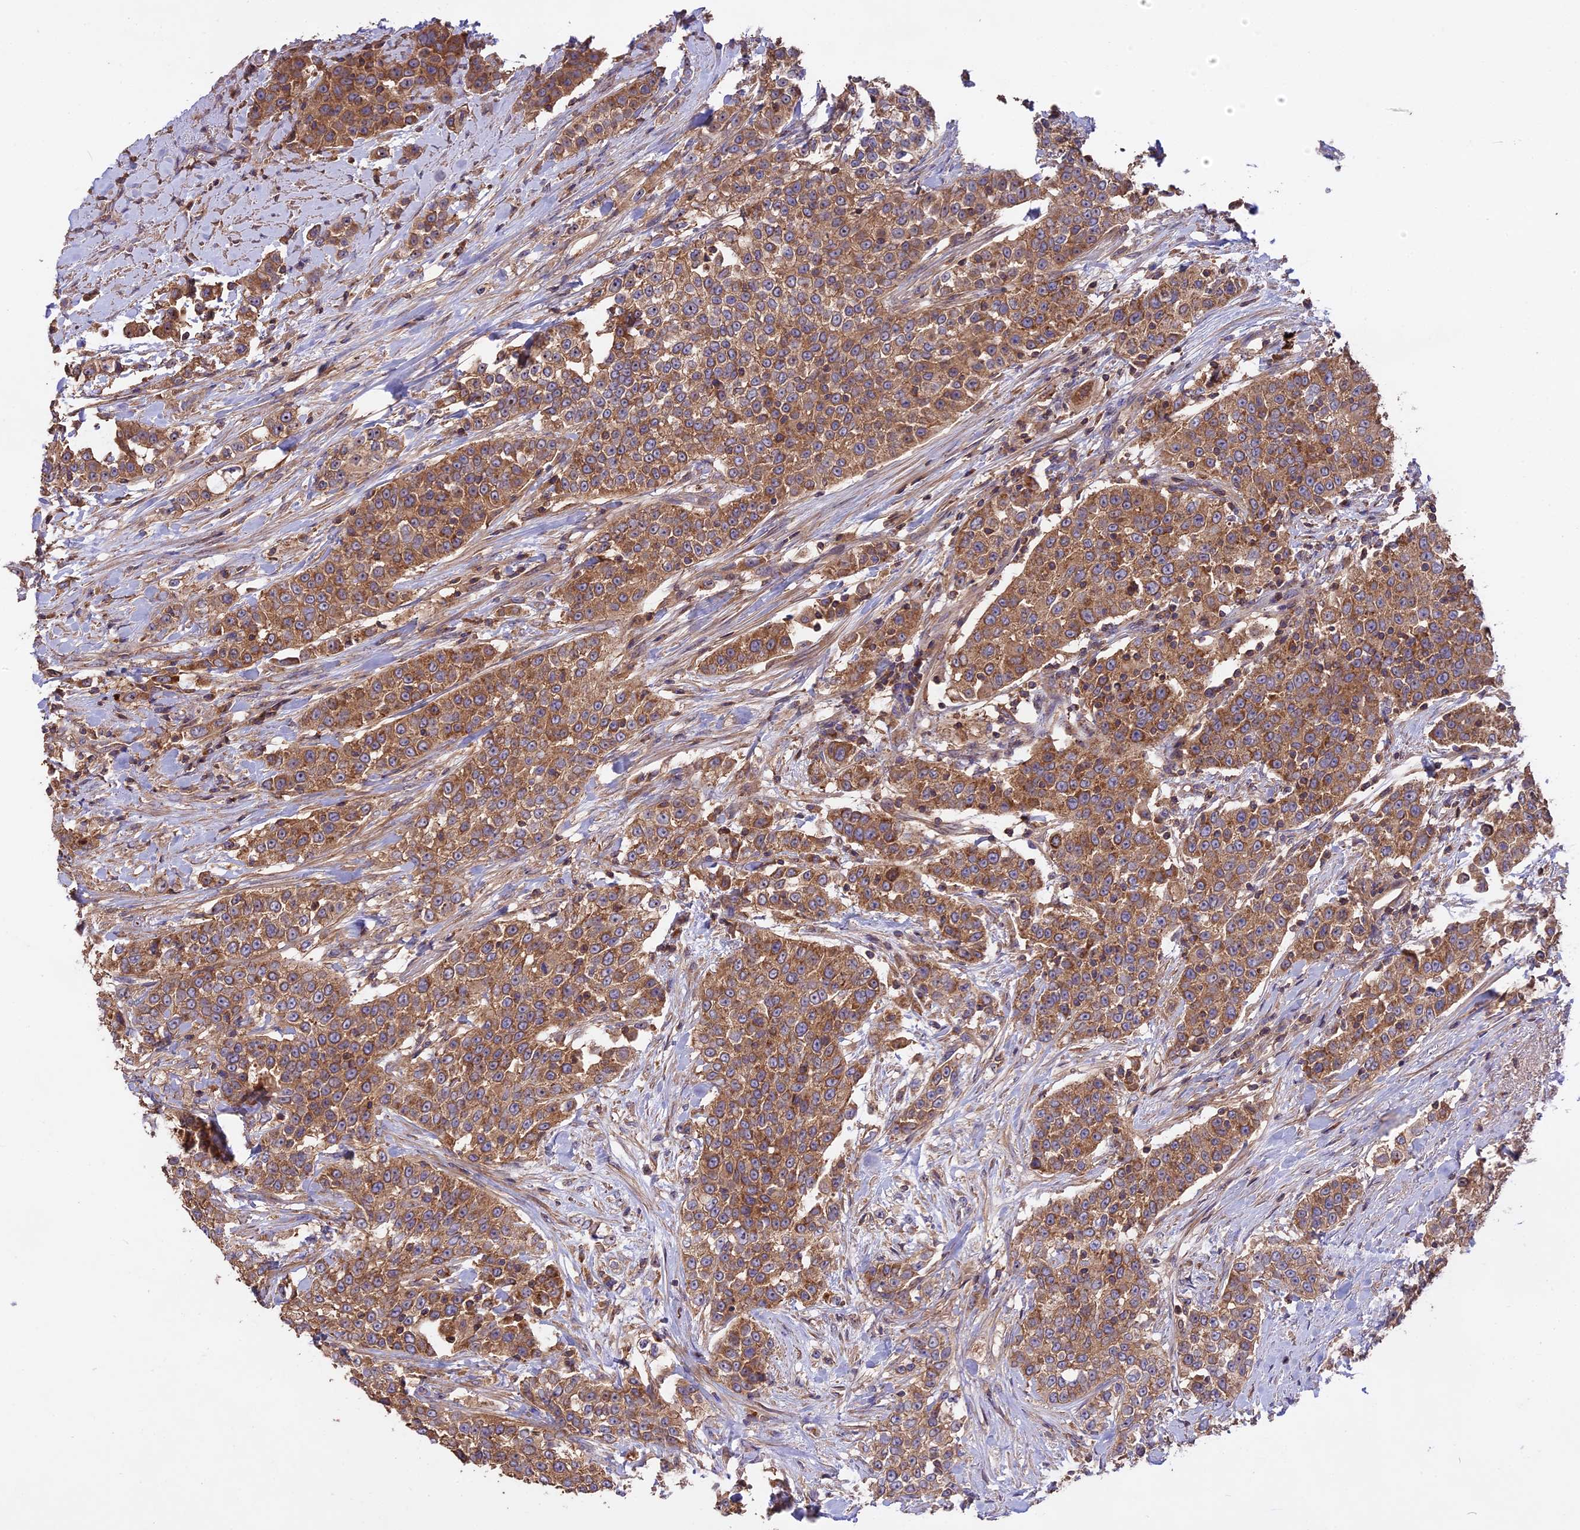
{"staining": {"intensity": "moderate", "quantity": ">75%", "location": "cytoplasmic/membranous"}, "tissue": "urothelial cancer", "cell_type": "Tumor cells", "image_type": "cancer", "snomed": [{"axis": "morphology", "description": "Urothelial carcinoma, High grade"}, {"axis": "topography", "description": "Urinary bladder"}], "caption": "A micrograph of urothelial carcinoma (high-grade) stained for a protein reveals moderate cytoplasmic/membranous brown staining in tumor cells.", "gene": "NUDT8", "patient": {"sex": "female", "age": 80}}